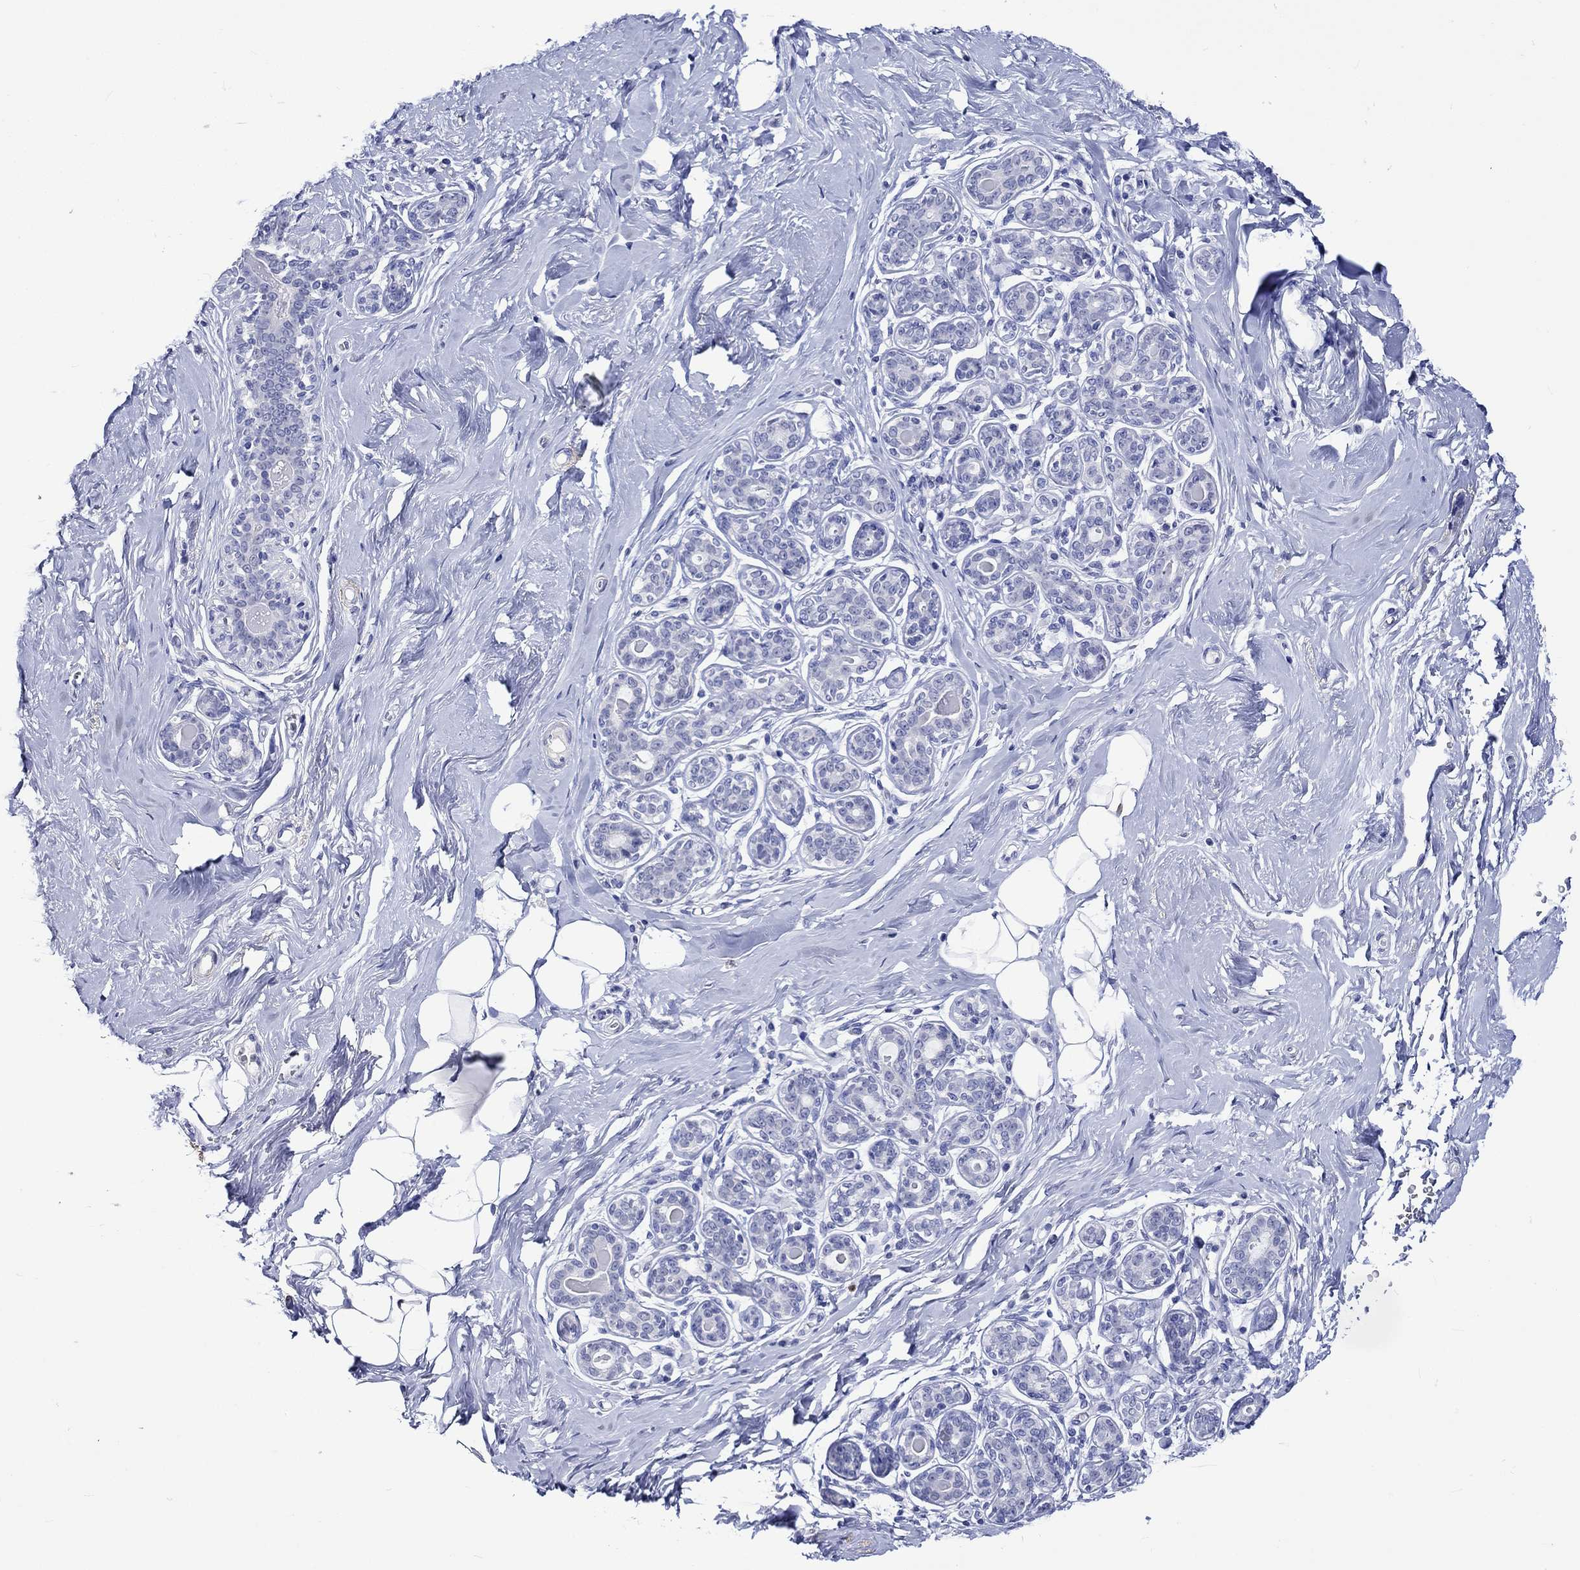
{"staining": {"intensity": "negative", "quantity": "none", "location": "none"}, "tissue": "breast", "cell_type": "Adipocytes", "image_type": "normal", "snomed": [{"axis": "morphology", "description": "Normal tissue, NOS"}, {"axis": "topography", "description": "Skin"}, {"axis": "topography", "description": "Breast"}], "caption": "Adipocytes are negative for protein expression in benign human breast. Nuclei are stained in blue.", "gene": "KLHL35", "patient": {"sex": "female", "age": 43}}